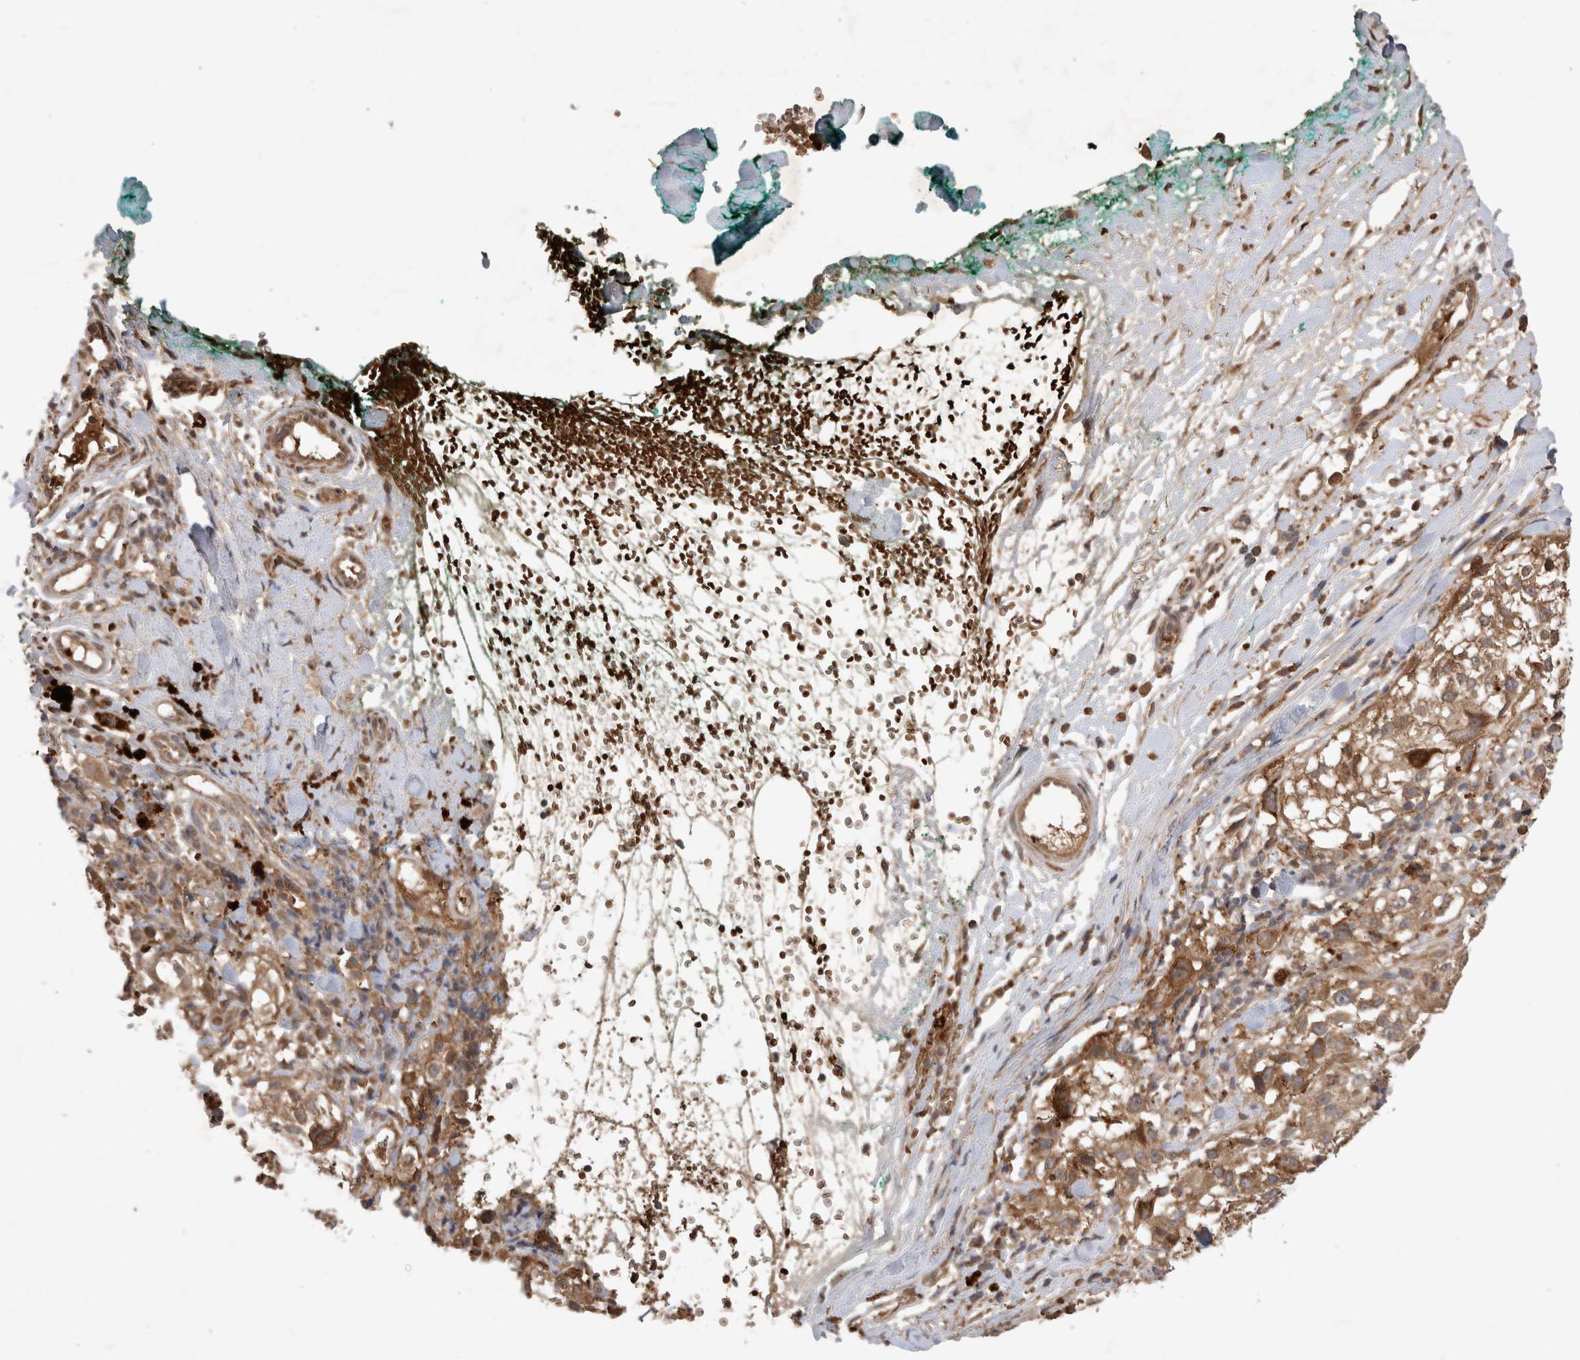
{"staining": {"intensity": "moderate", "quantity": ">75%", "location": "cytoplasmic/membranous"}, "tissue": "melanoma", "cell_type": "Tumor cells", "image_type": "cancer", "snomed": [{"axis": "morphology", "description": "Necrosis, NOS"}, {"axis": "morphology", "description": "Malignant melanoma, NOS"}, {"axis": "topography", "description": "Skin"}], "caption": "Moderate cytoplasmic/membranous protein staining is present in approximately >75% of tumor cells in melanoma.", "gene": "FAM221A", "patient": {"sex": "female", "age": 87}}